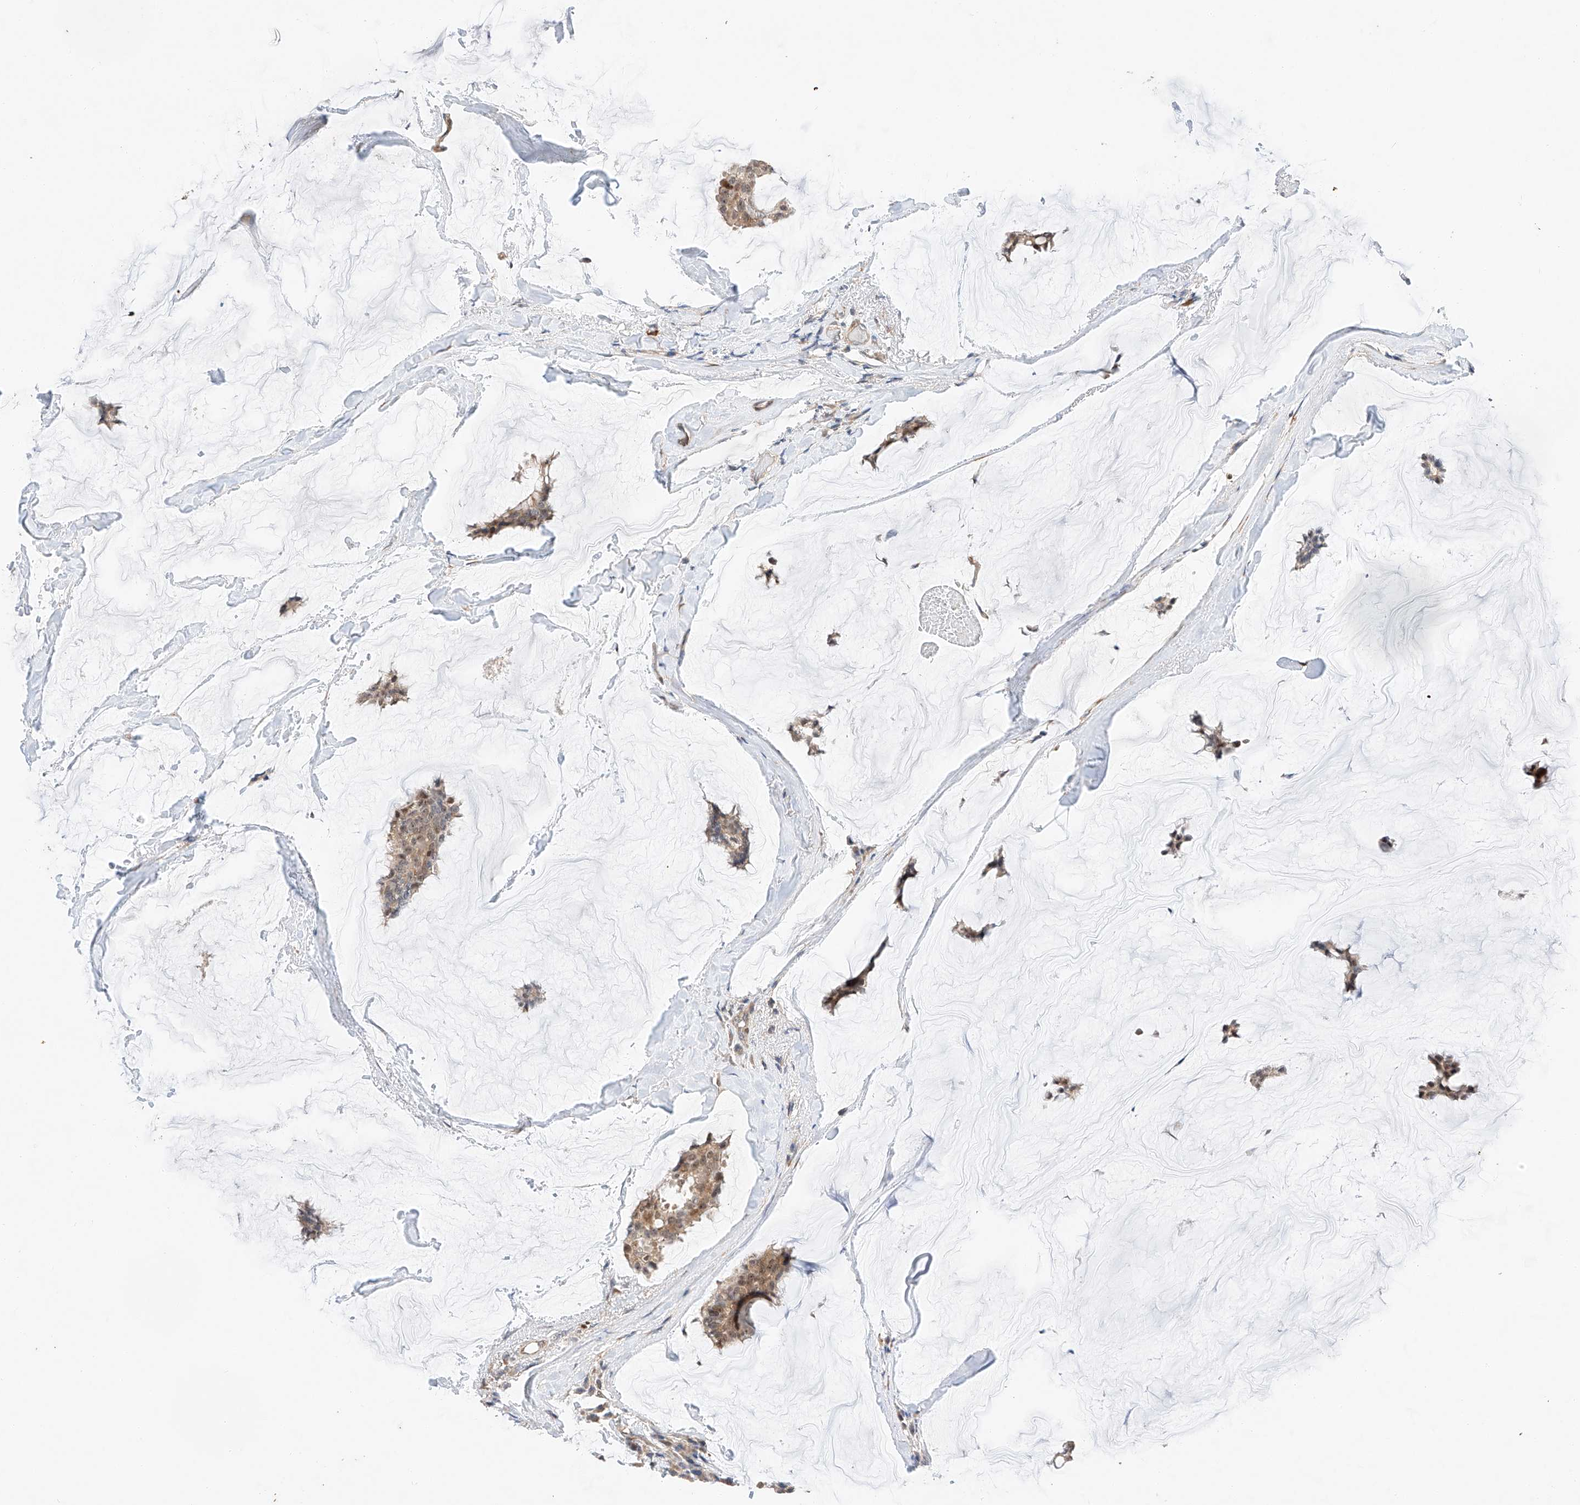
{"staining": {"intensity": "moderate", "quantity": ">75%", "location": "cytoplasmic/membranous,nuclear"}, "tissue": "breast cancer", "cell_type": "Tumor cells", "image_type": "cancer", "snomed": [{"axis": "morphology", "description": "Duct carcinoma"}, {"axis": "topography", "description": "Breast"}], "caption": "Immunohistochemistry (DAB) staining of human breast cancer reveals moderate cytoplasmic/membranous and nuclear protein staining in approximately >75% of tumor cells. Nuclei are stained in blue.", "gene": "RAB23", "patient": {"sex": "female", "age": 93}}